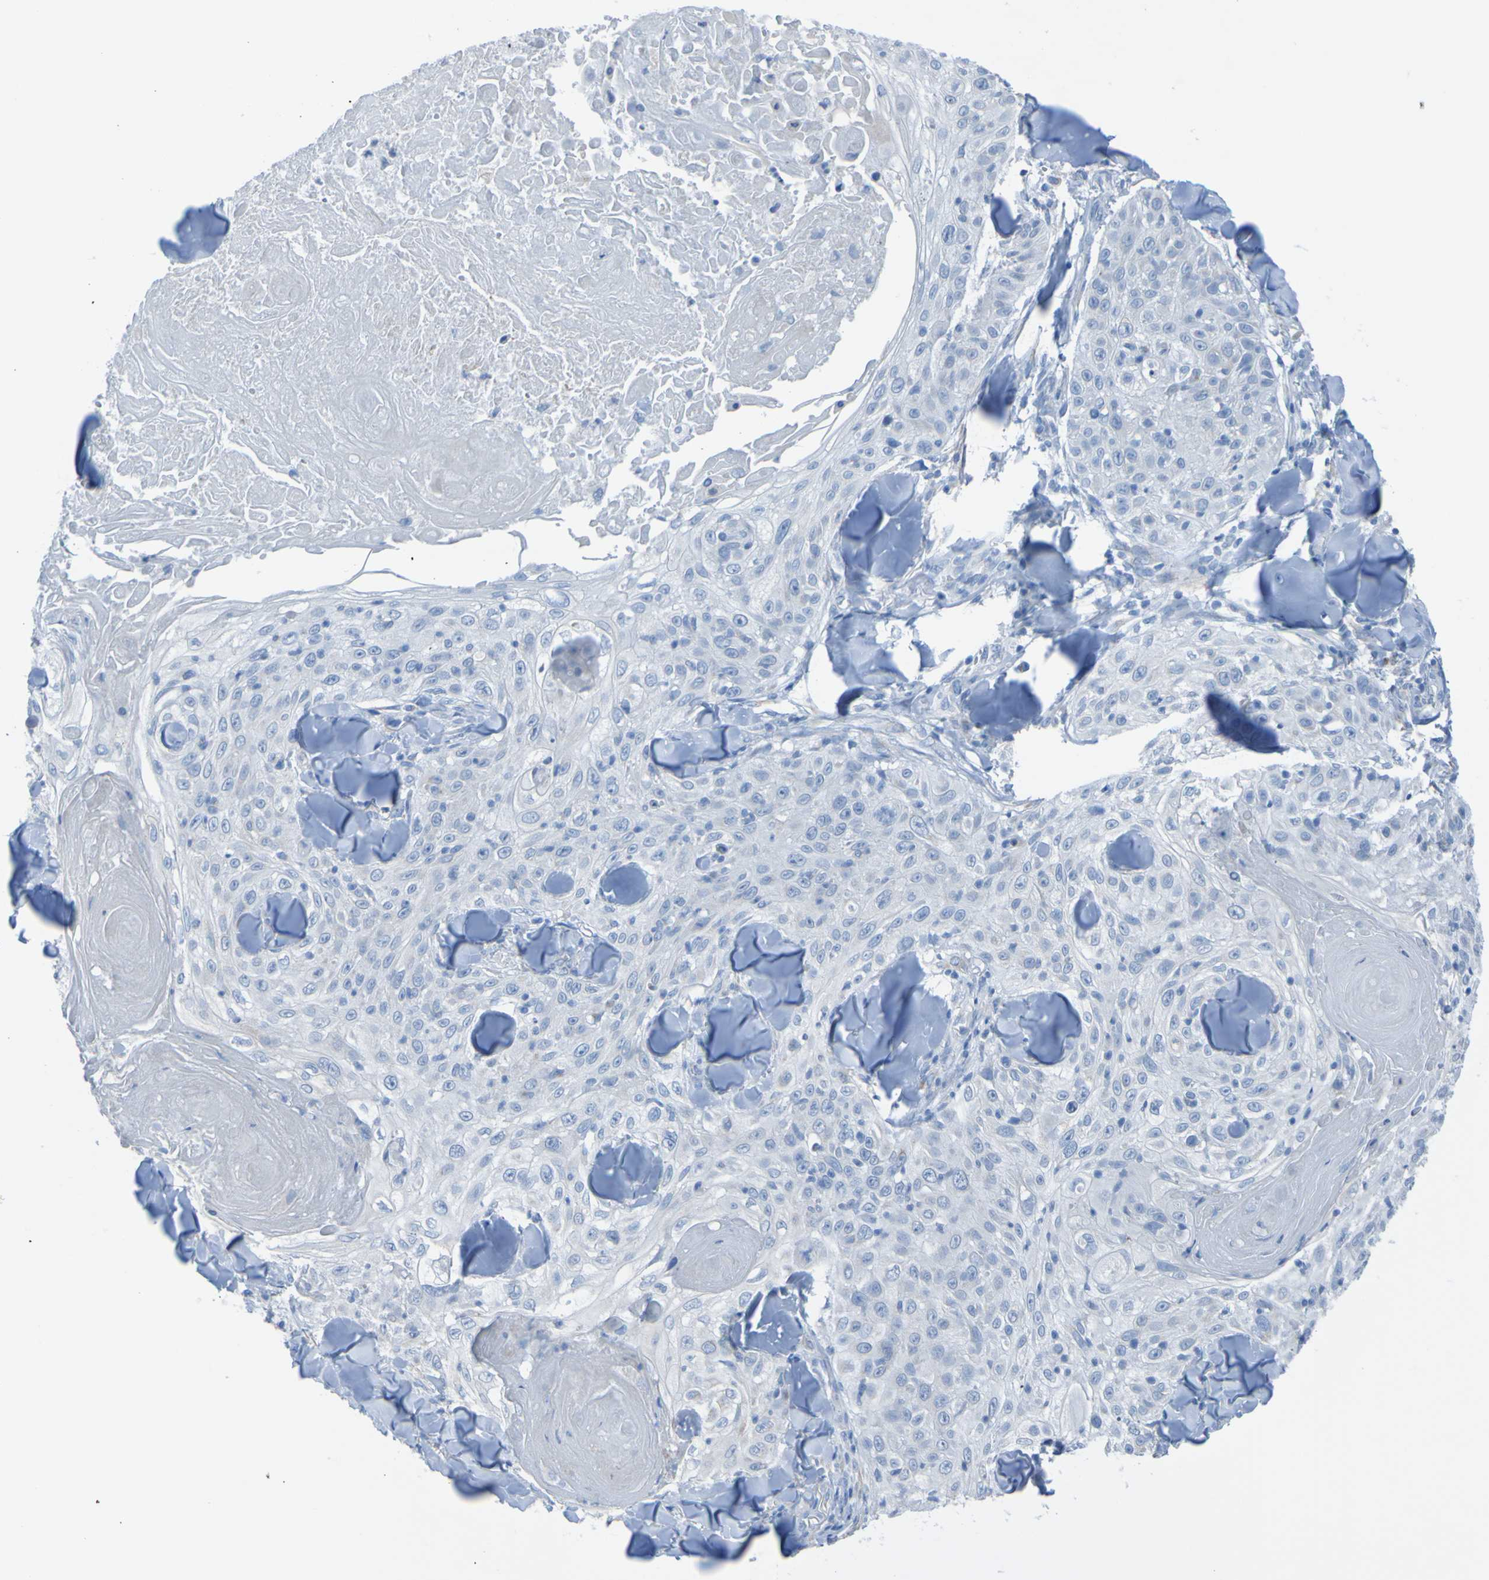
{"staining": {"intensity": "negative", "quantity": "none", "location": "none"}, "tissue": "skin cancer", "cell_type": "Tumor cells", "image_type": "cancer", "snomed": [{"axis": "morphology", "description": "Squamous cell carcinoma, NOS"}, {"axis": "topography", "description": "Skin"}], "caption": "An image of squamous cell carcinoma (skin) stained for a protein displays no brown staining in tumor cells. Brightfield microscopy of immunohistochemistry (IHC) stained with DAB (3,3'-diaminobenzidine) (brown) and hematoxylin (blue), captured at high magnification.", "gene": "ACMSD", "patient": {"sex": "male", "age": 86}}